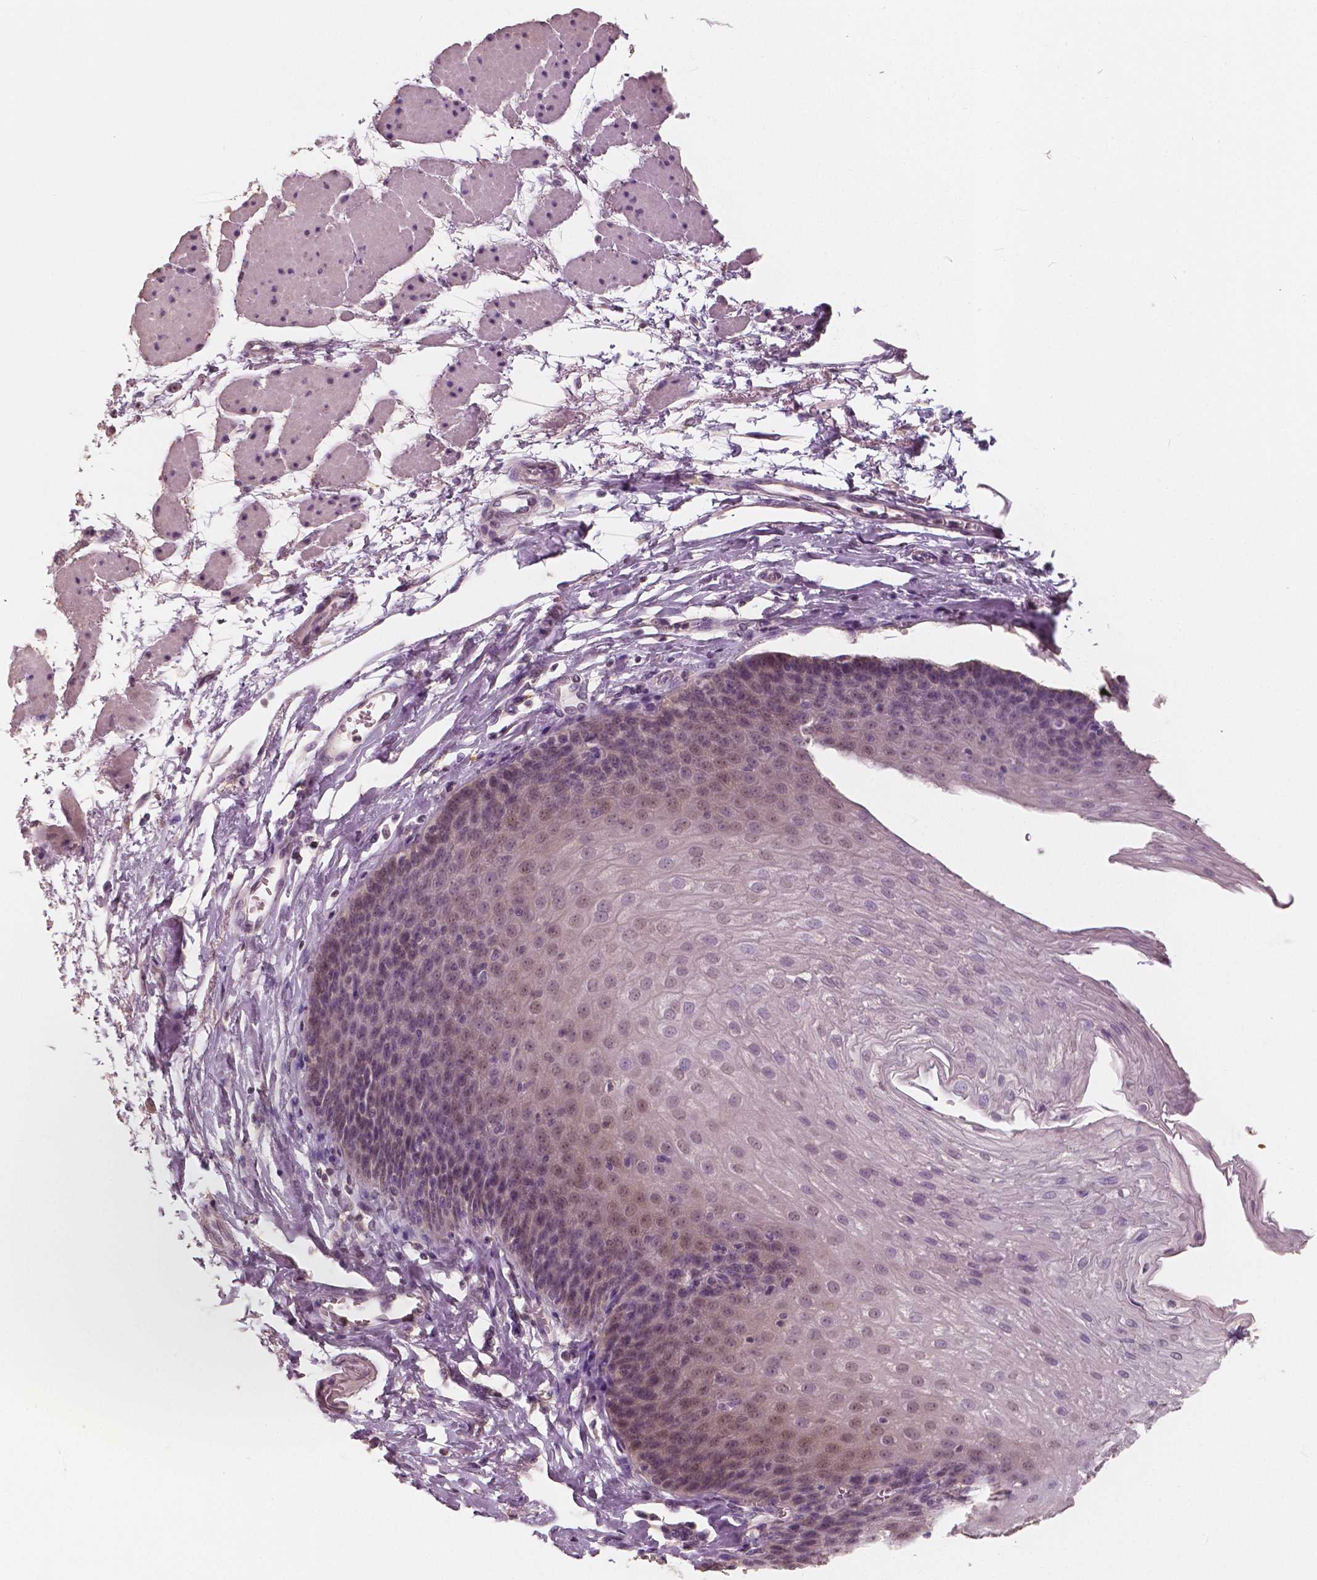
{"staining": {"intensity": "weak", "quantity": "<25%", "location": "nuclear"}, "tissue": "esophagus", "cell_type": "Squamous epithelial cells", "image_type": "normal", "snomed": [{"axis": "morphology", "description": "Normal tissue, NOS"}, {"axis": "topography", "description": "Esophagus"}], "caption": "IHC histopathology image of unremarkable esophagus: esophagus stained with DAB shows no significant protein positivity in squamous epithelial cells. (DAB immunohistochemistry with hematoxylin counter stain).", "gene": "SAT2", "patient": {"sex": "female", "age": 81}}